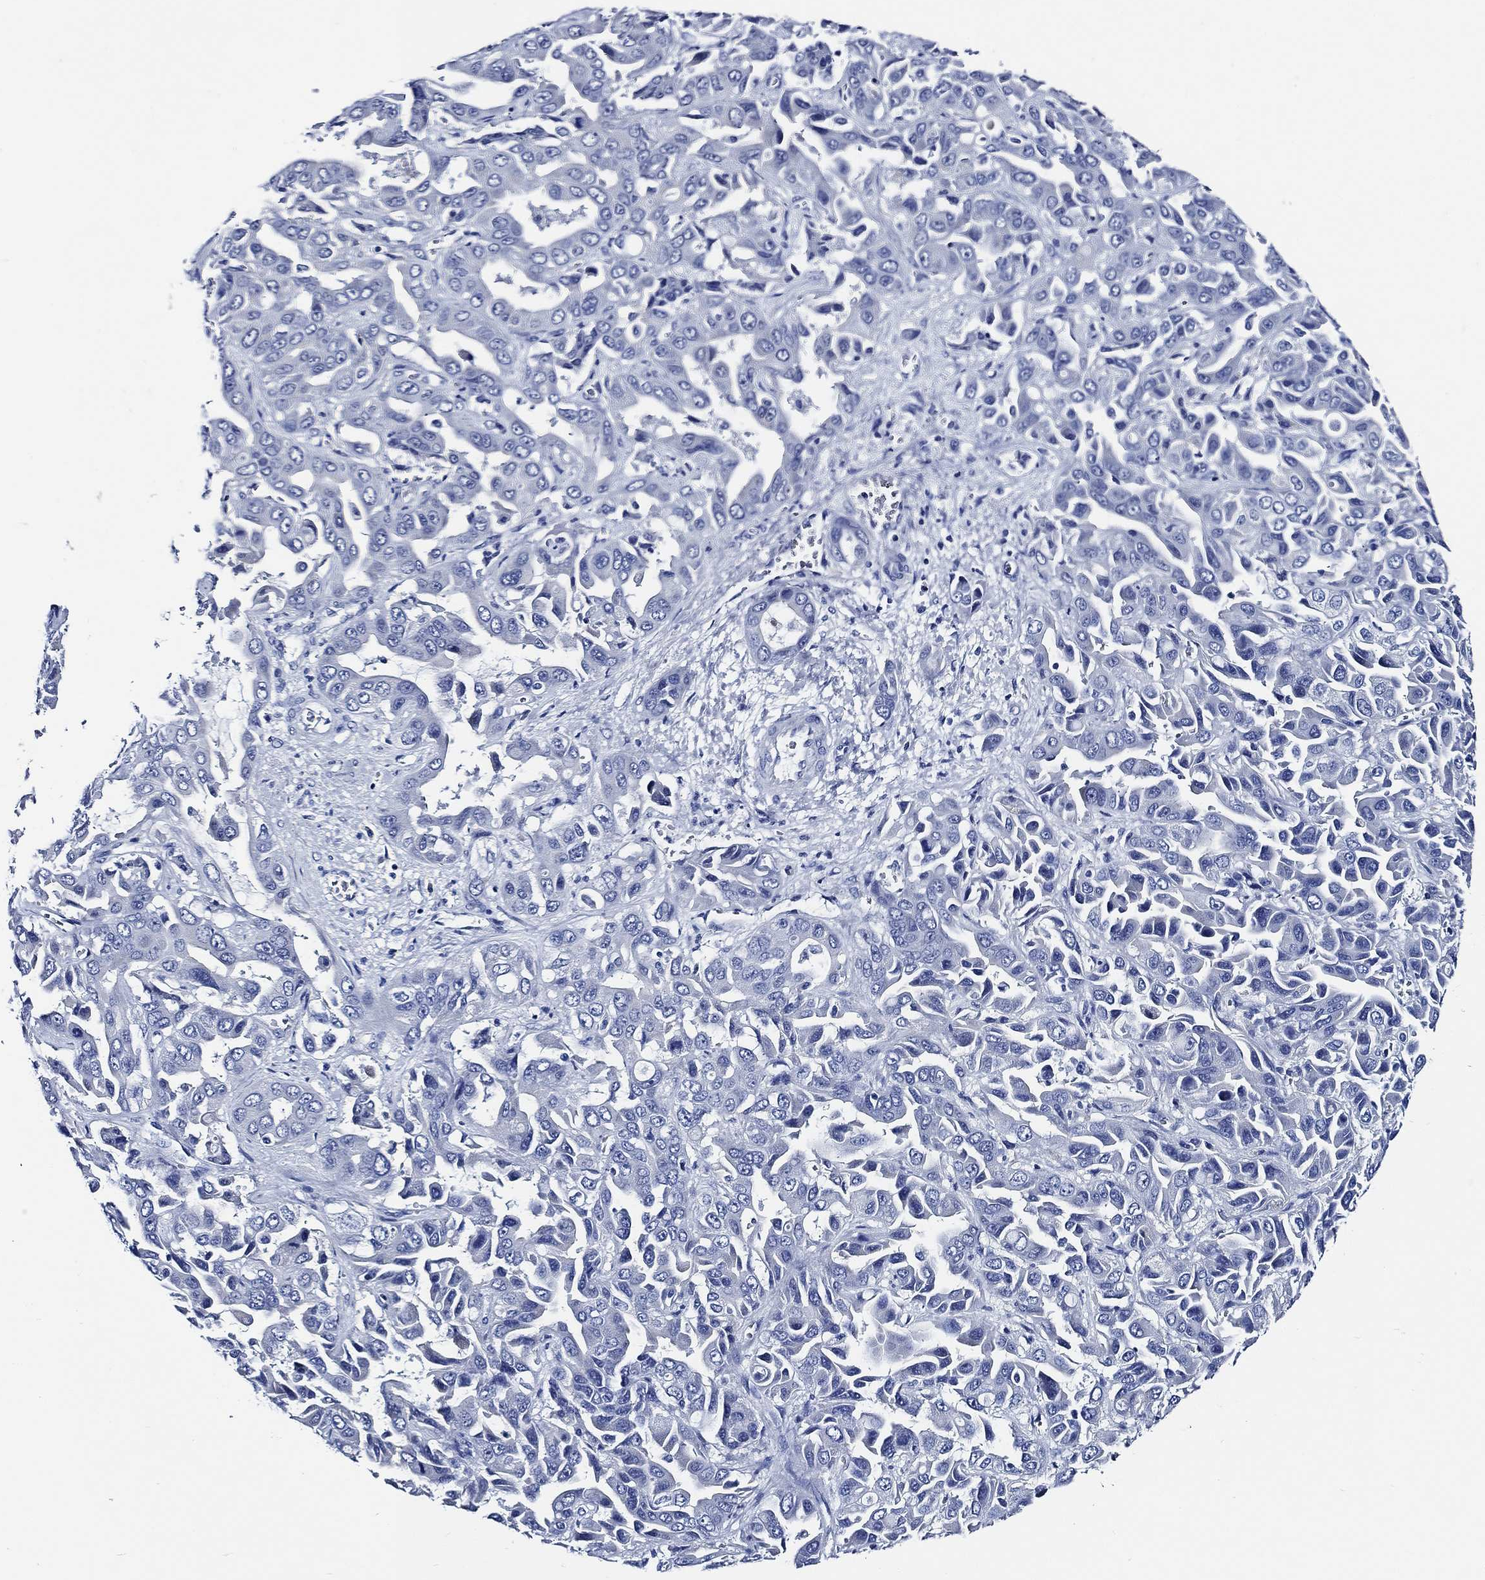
{"staining": {"intensity": "negative", "quantity": "none", "location": "none"}, "tissue": "liver cancer", "cell_type": "Tumor cells", "image_type": "cancer", "snomed": [{"axis": "morphology", "description": "Cholangiocarcinoma"}, {"axis": "topography", "description": "Liver"}], "caption": "The photomicrograph demonstrates no staining of tumor cells in liver cancer (cholangiocarcinoma).", "gene": "WDR62", "patient": {"sex": "female", "age": 52}}